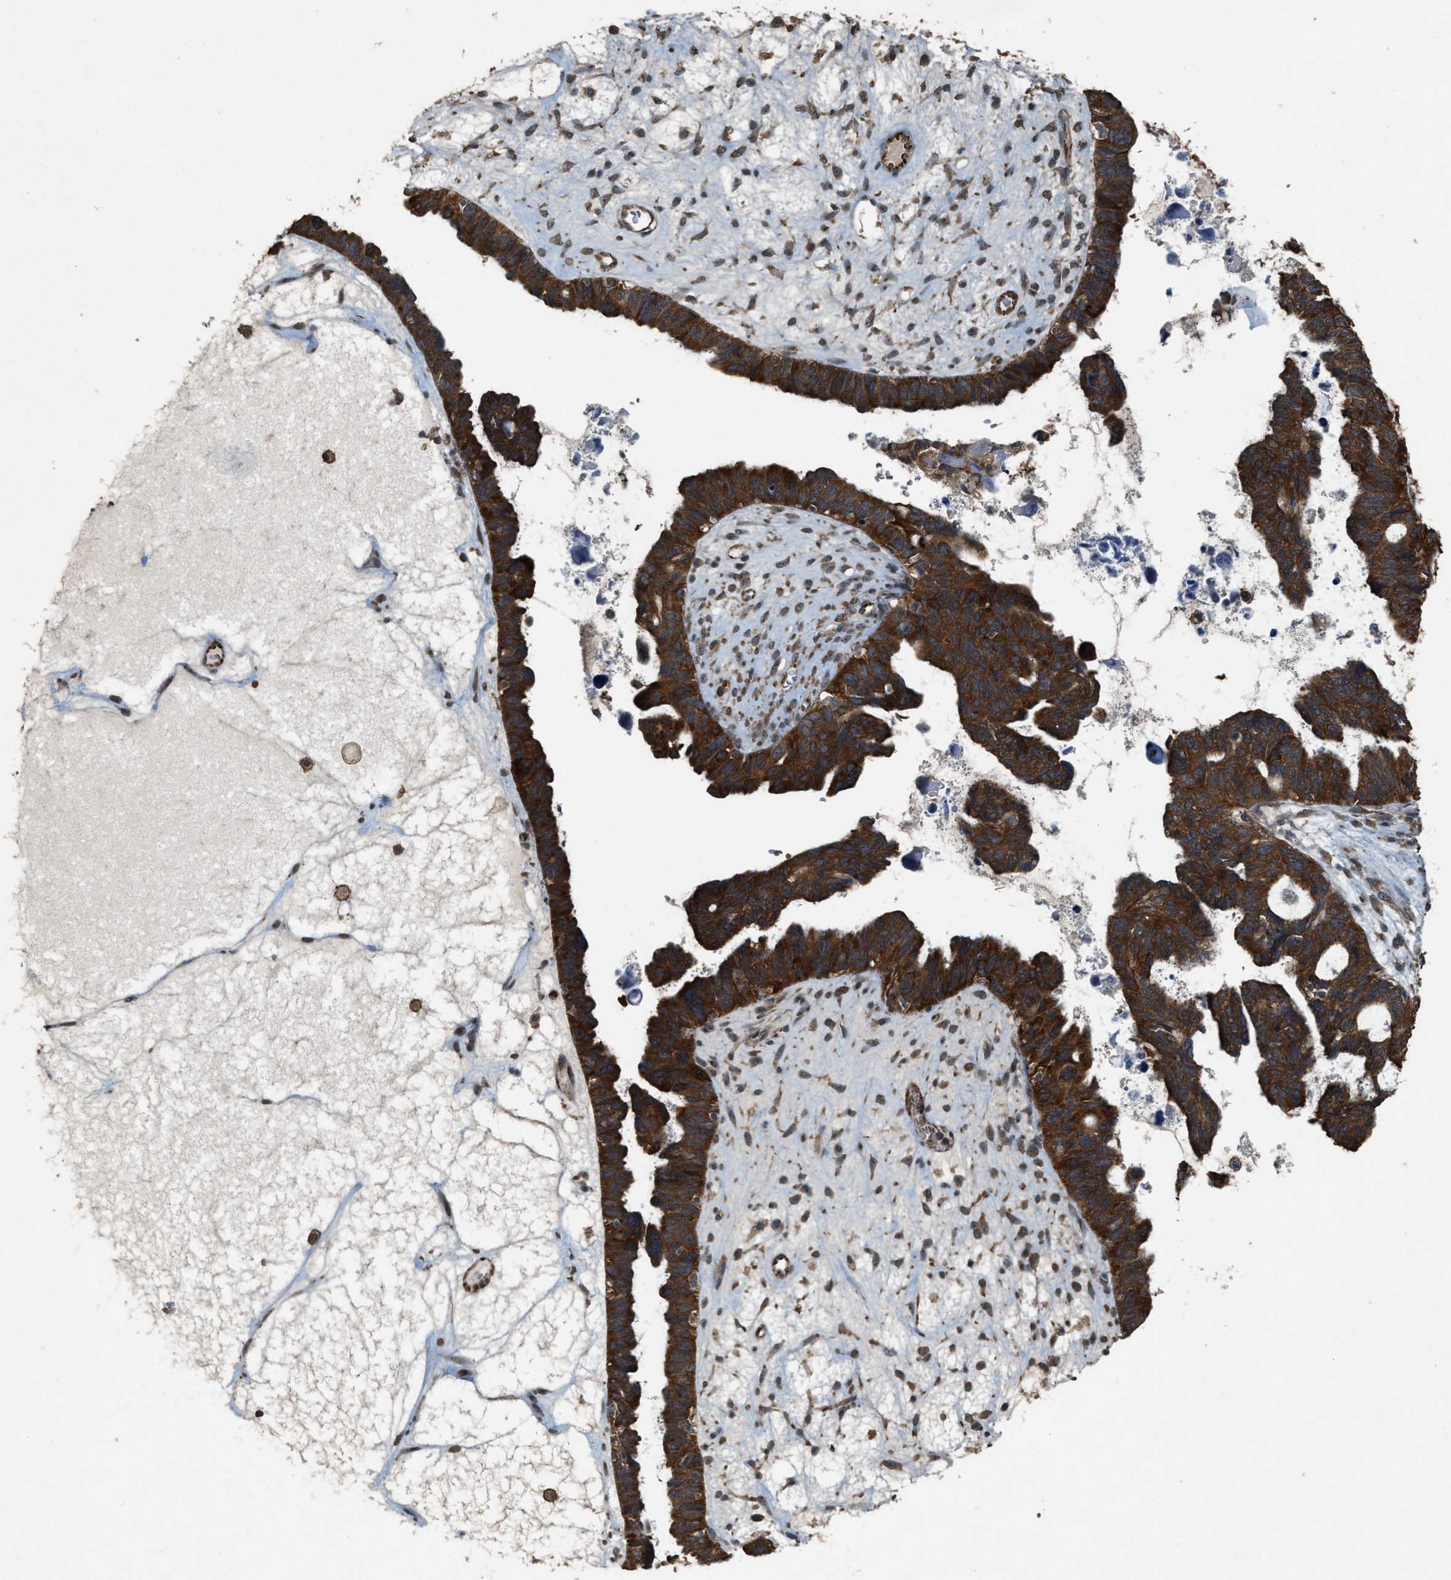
{"staining": {"intensity": "strong", "quantity": ">75%", "location": "cytoplasmic/membranous"}, "tissue": "ovarian cancer", "cell_type": "Tumor cells", "image_type": "cancer", "snomed": [{"axis": "morphology", "description": "Cystadenocarcinoma, serous, NOS"}, {"axis": "topography", "description": "Ovary"}], "caption": "Protein positivity by IHC reveals strong cytoplasmic/membranous expression in approximately >75% of tumor cells in ovarian cancer (serous cystadenocarcinoma). (DAB IHC with brightfield microscopy, high magnification).", "gene": "ARHGEF5", "patient": {"sex": "female", "age": 79}}